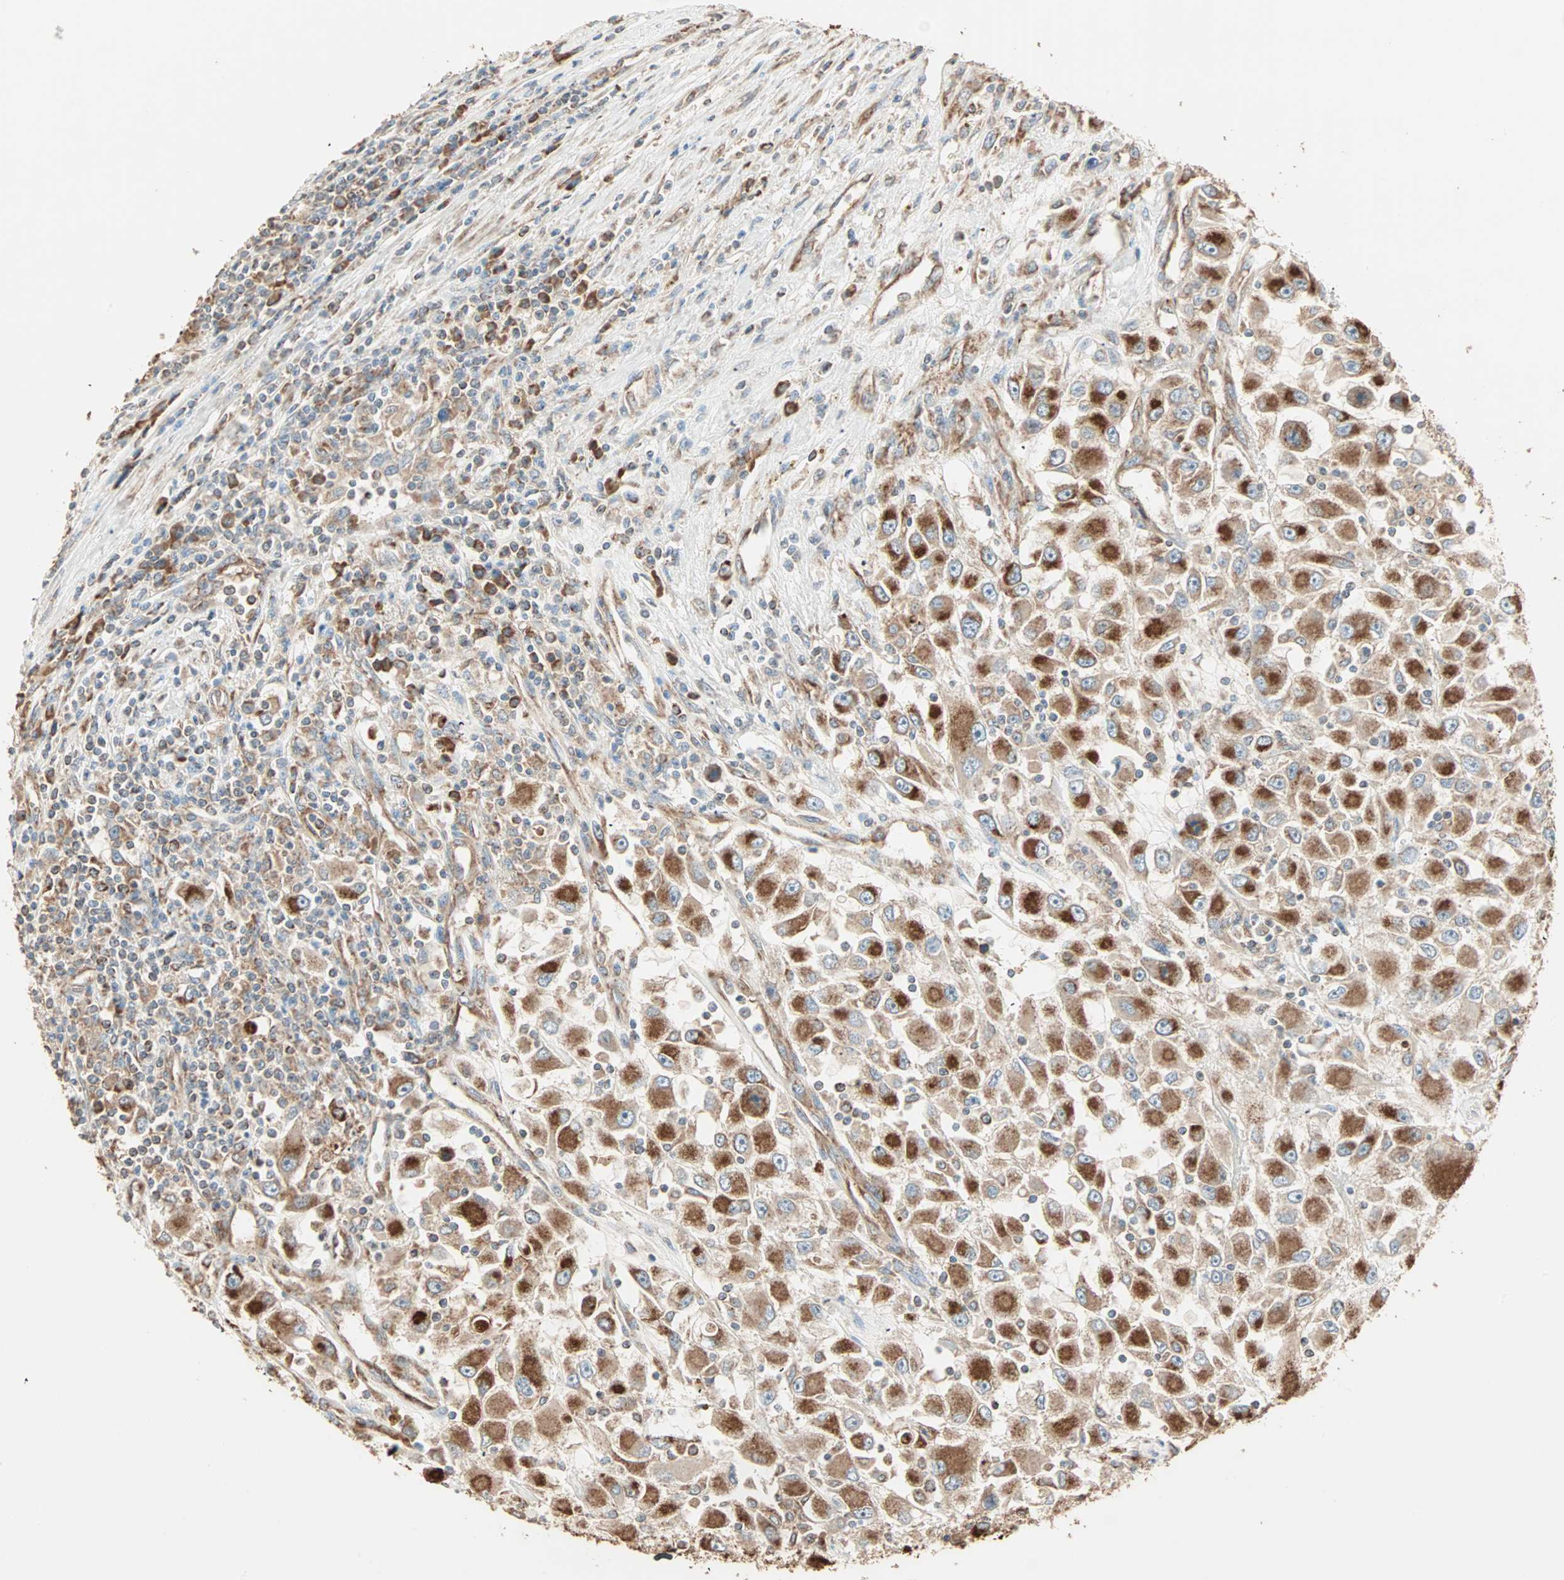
{"staining": {"intensity": "strong", "quantity": ">75%", "location": "cytoplasmic/membranous"}, "tissue": "renal cancer", "cell_type": "Tumor cells", "image_type": "cancer", "snomed": [{"axis": "morphology", "description": "Adenocarcinoma, NOS"}, {"axis": "topography", "description": "Kidney"}], "caption": "This photomicrograph reveals immunohistochemistry staining of renal adenocarcinoma, with high strong cytoplasmic/membranous positivity in approximately >75% of tumor cells.", "gene": "EIF4G2", "patient": {"sex": "female", "age": 52}}